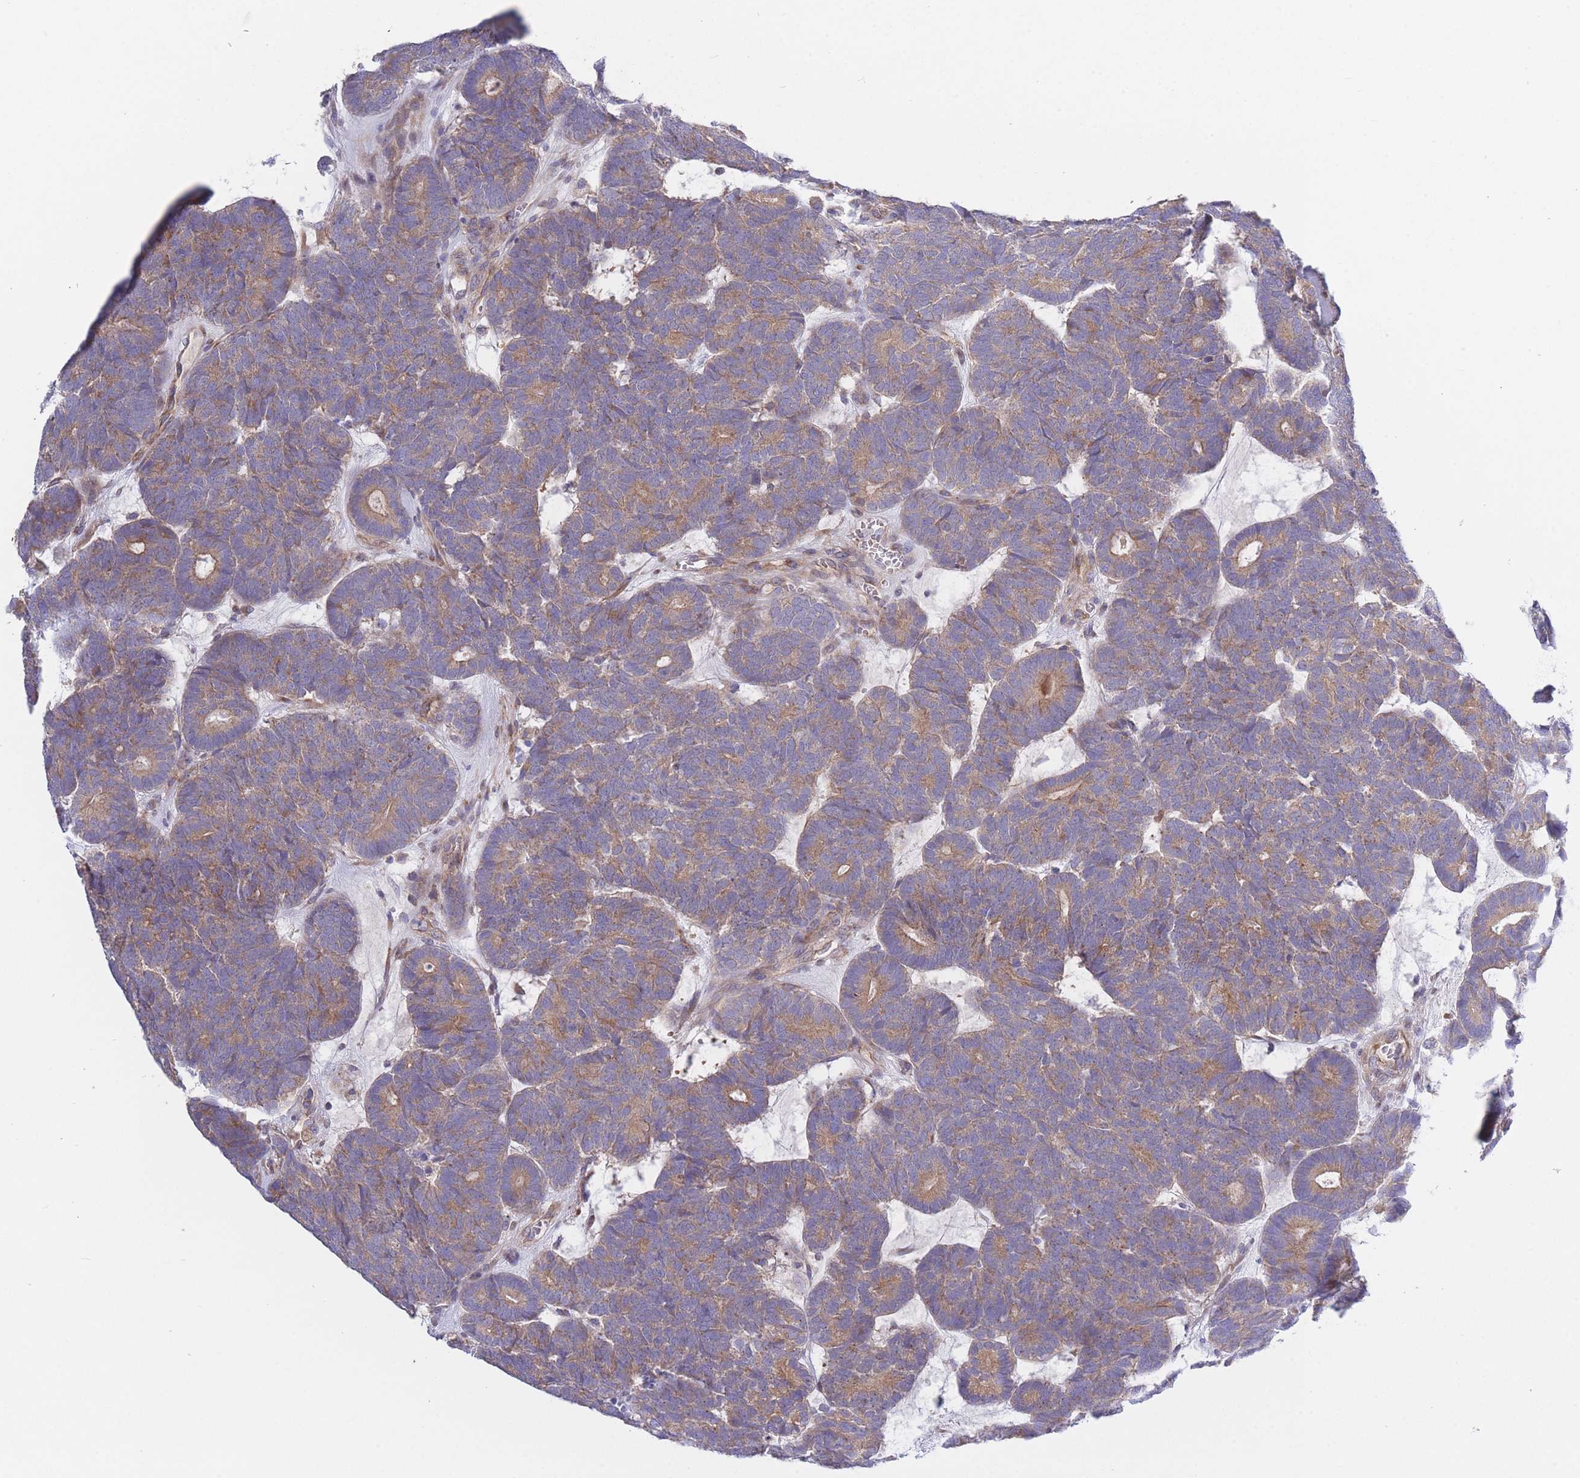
{"staining": {"intensity": "moderate", "quantity": ">75%", "location": "cytoplasmic/membranous"}, "tissue": "head and neck cancer", "cell_type": "Tumor cells", "image_type": "cancer", "snomed": [{"axis": "morphology", "description": "Adenocarcinoma, NOS"}, {"axis": "topography", "description": "Head-Neck"}], "caption": "Protein expression analysis of head and neck cancer displays moderate cytoplasmic/membranous positivity in about >75% of tumor cells. (Brightfield microscopy of DAB IHC at high magnification).", "gene": "CHAC1", "patient": {"sex": "female", "age": 81}}